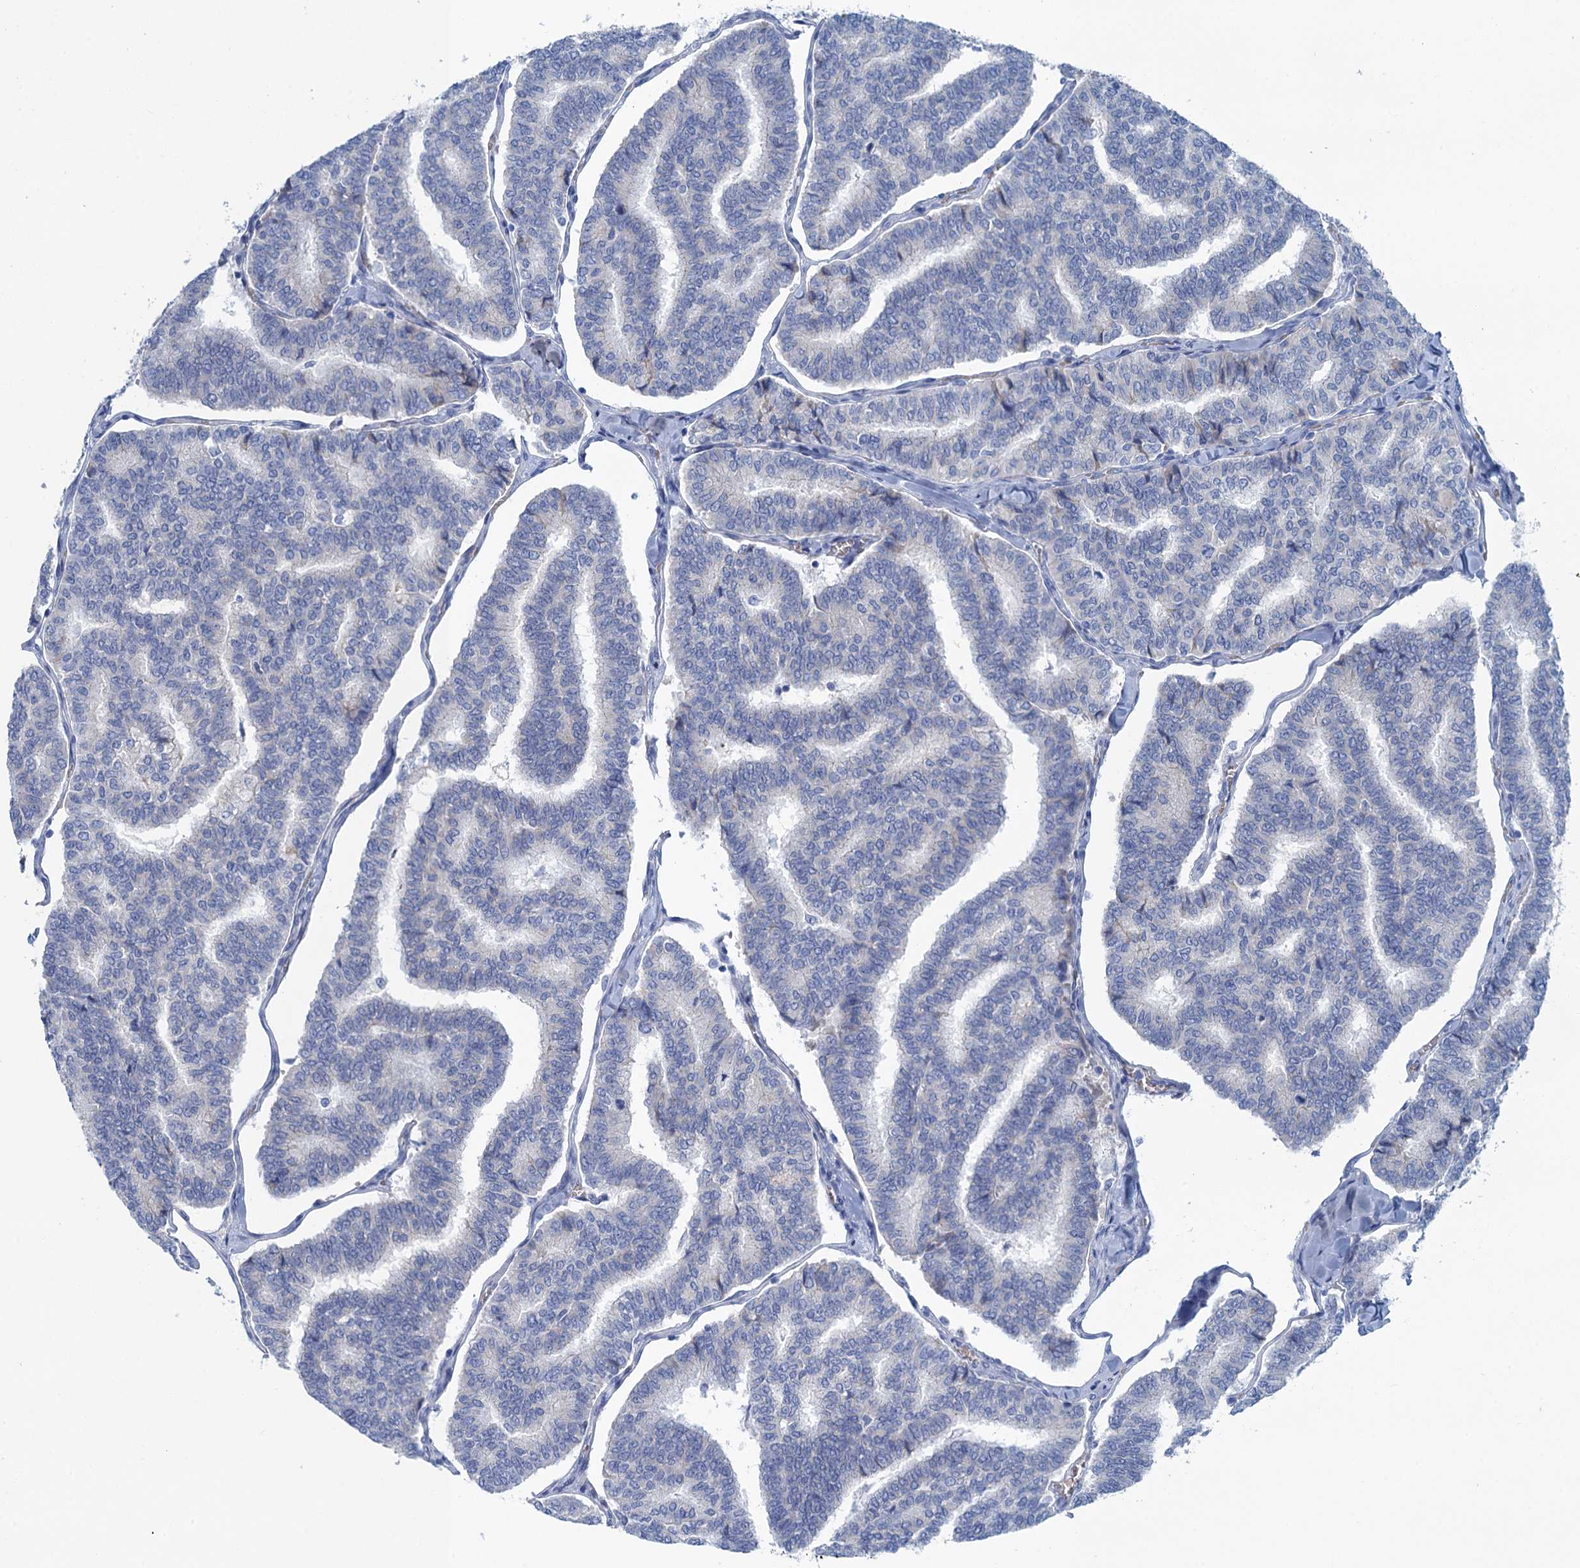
{"staining": {"intensity": "negative", "quantity": "none", "location": "none"}, "tissue": "thyroid cancer", "cell_type": "Tumor cells", "image_type": "cancer", "snomed": [{"axis": "morphology", "description": "Papillary adenocarcinoma, NOS"}, {"axis": "topography", "description": "Thyroid gland"}], "caption": "Immunohistochemical staining of thyroid cancer (papillary adenocarcinoma) displays no significant positivity in tumor cells.", "gene": "MYADML2", "patient": {"sex": "female", "age": 35}}